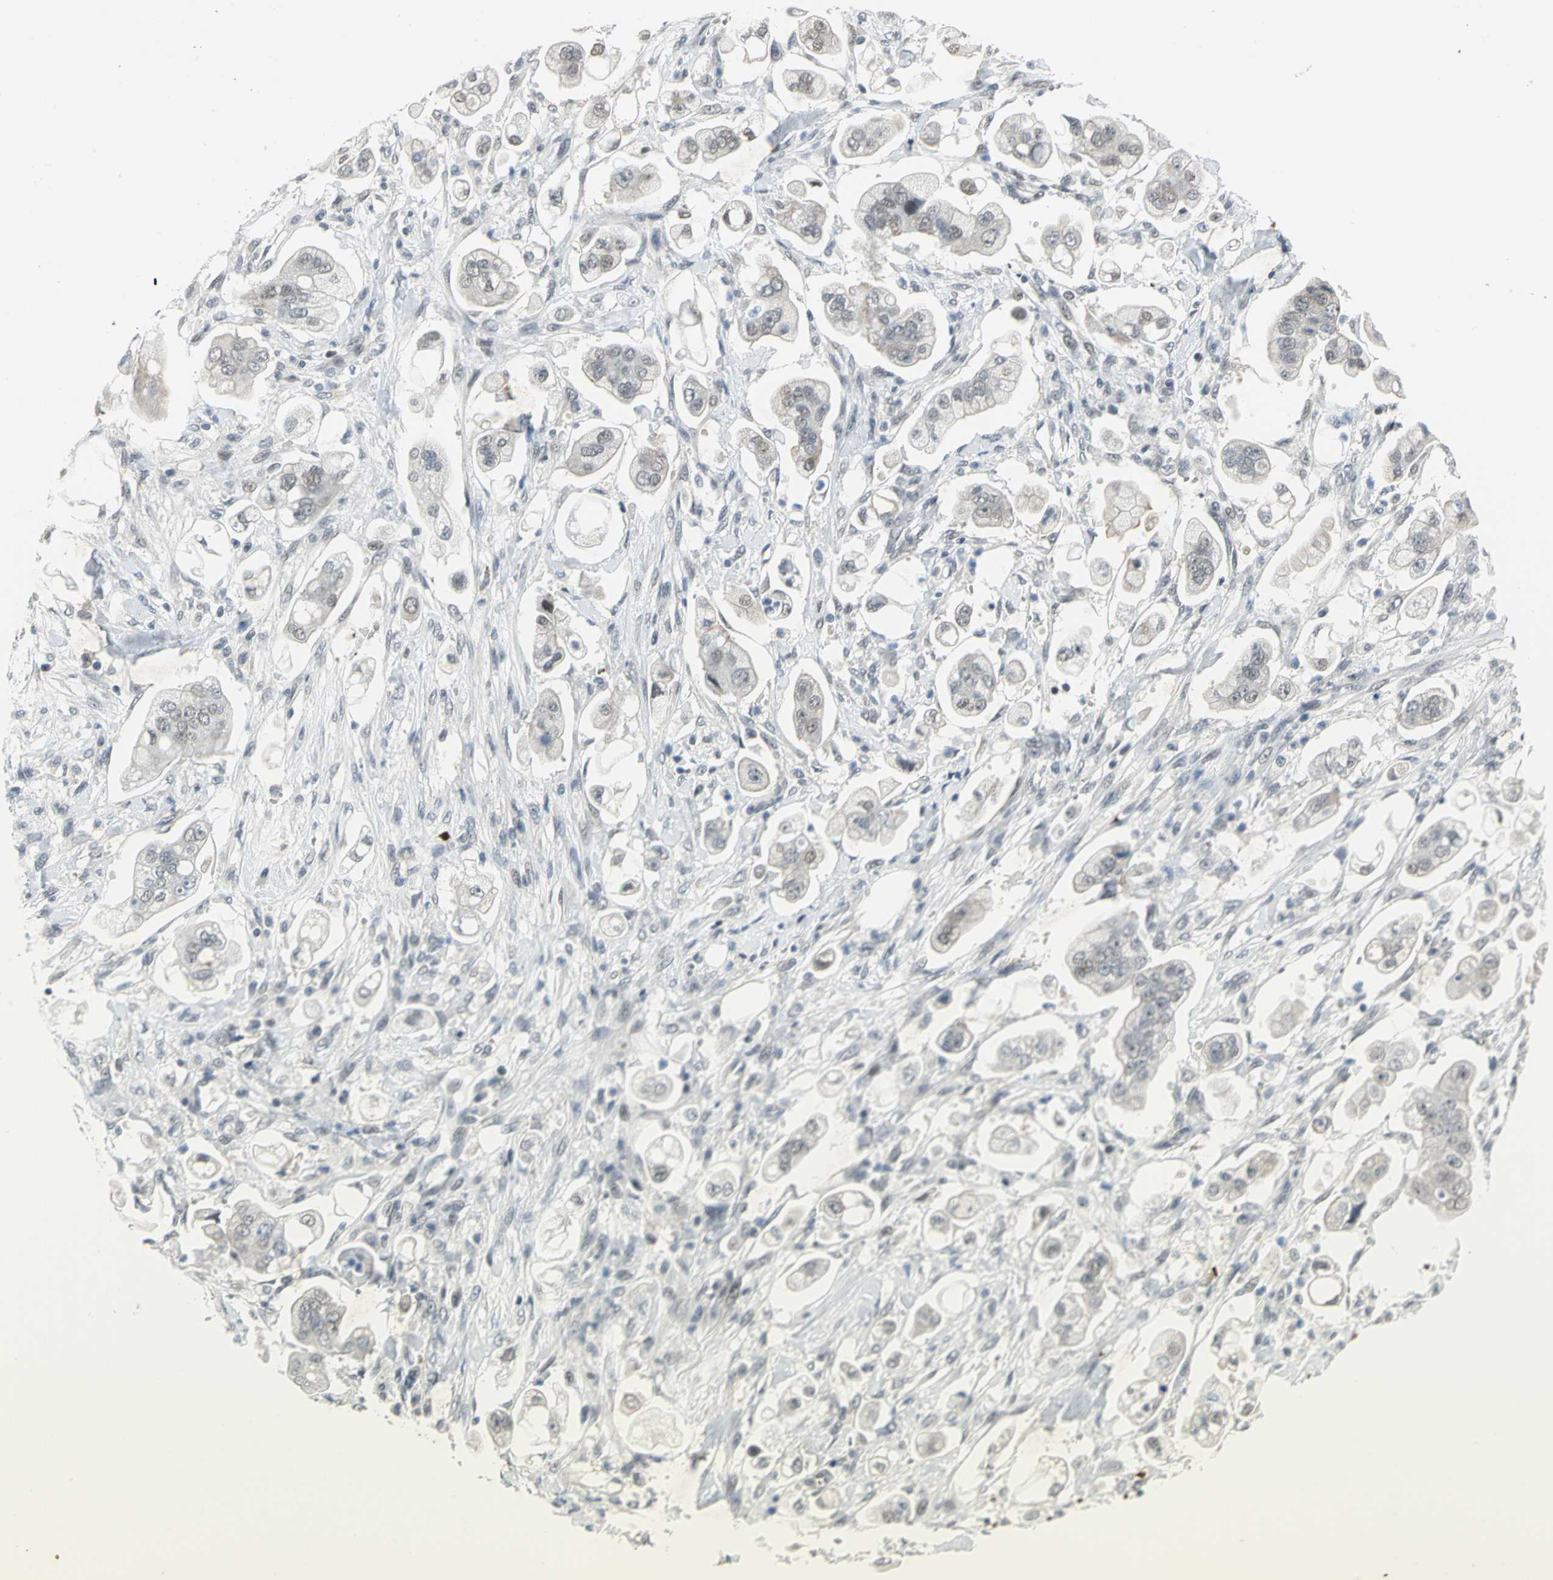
{"staining": {"intensity": "weak", "quantity": "25%-75%", "location": "nuclear"}, "tissue": "stomach cancer", "cell_type": "Tumor cells", "image_type": "cancer", "snomed": [{"axis": "morphology", "description": "Adenocarcinoma, NOS"}, {"axis": "topography", "description": "Stomach"}], "caption": "Immunohistochemical staining of human adenocarcinoma (stomach) reveals weak nuclear protein positivity in approximately 25%-75% of tumor cells. Nuclei are stained in blue.", "gene": "GLI3", "patient": {"sex": "male", "age": 62}}